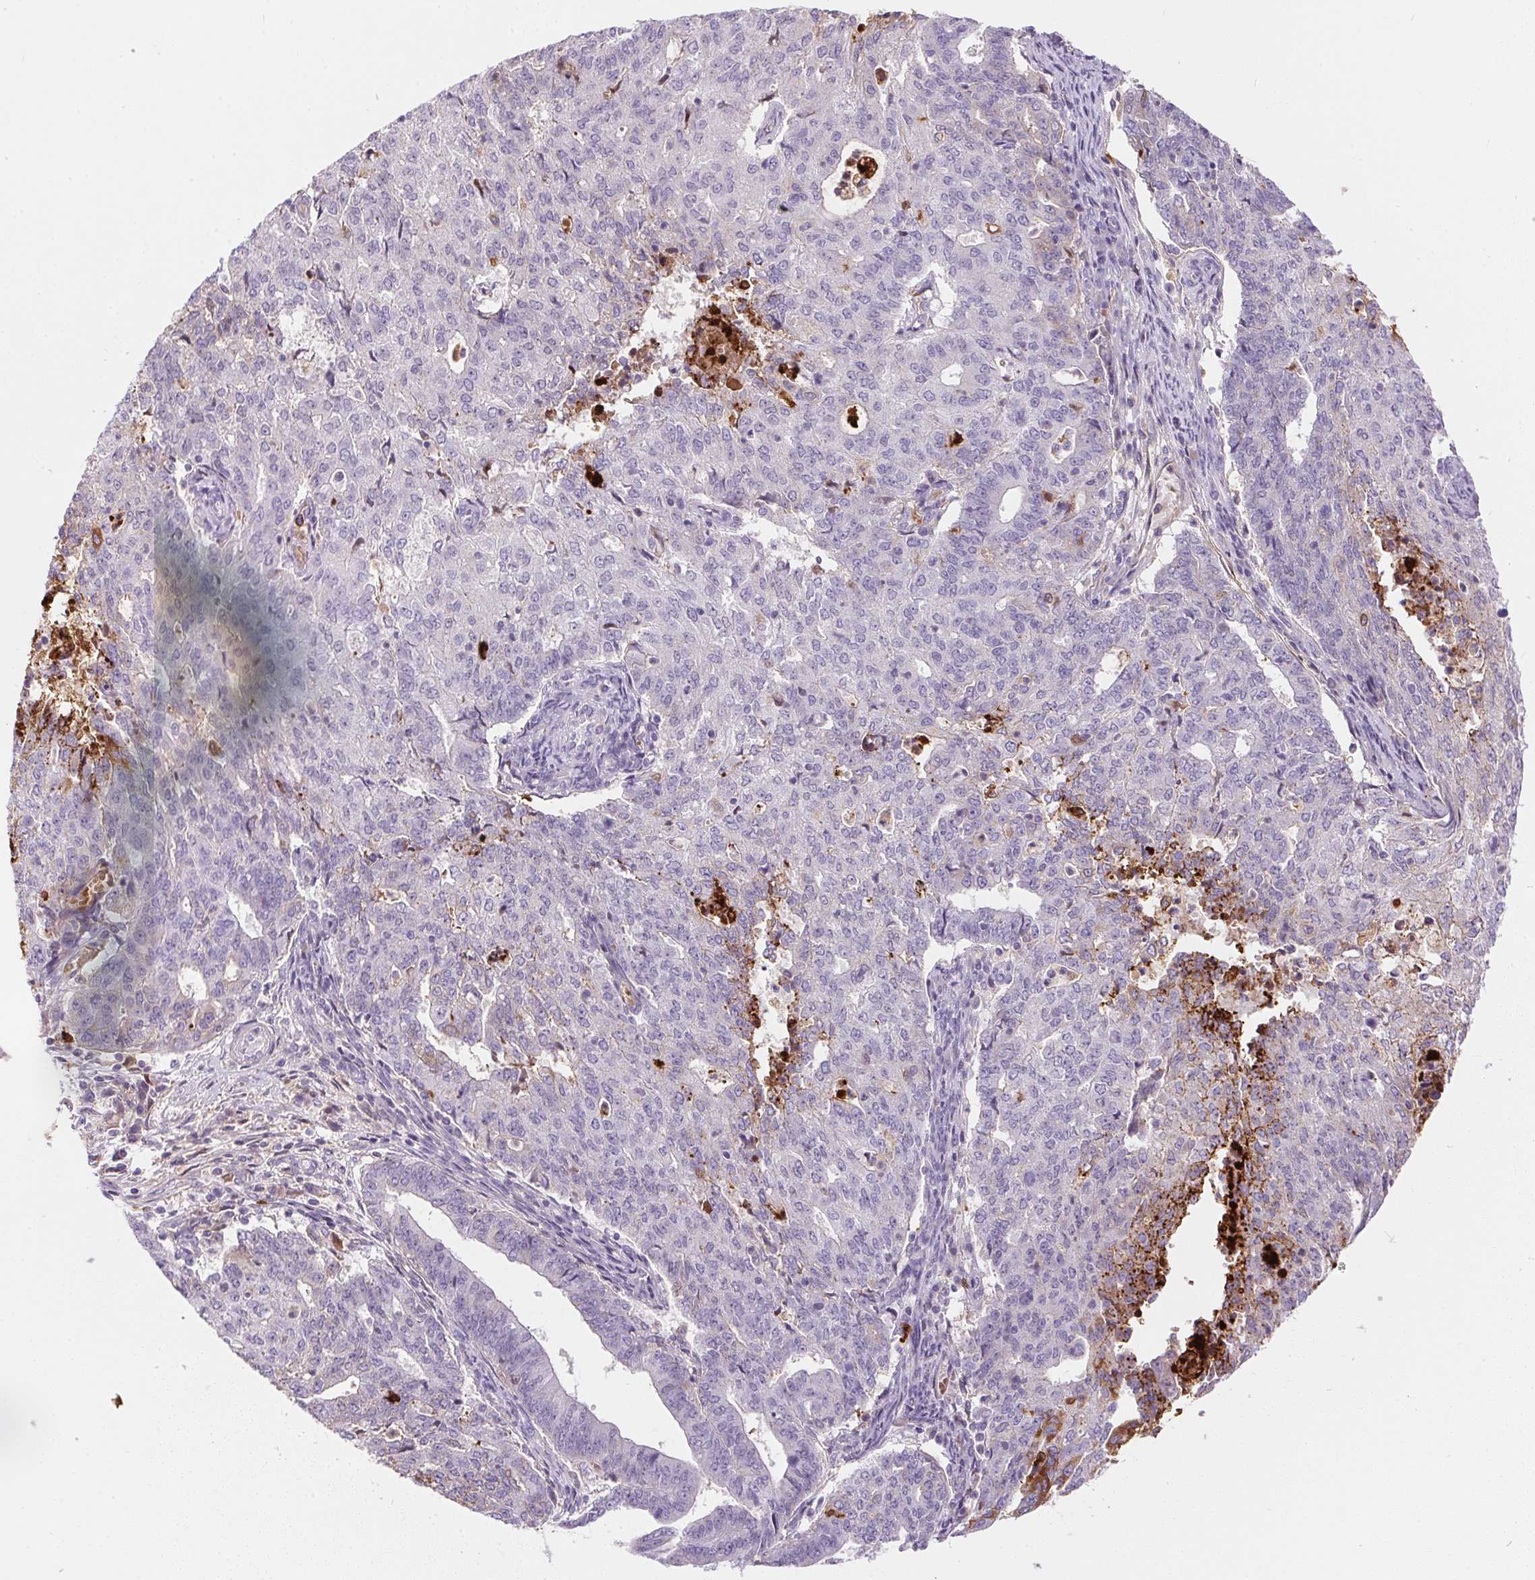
{"staining": {"intensity": "negative", "quantity": "none", "location": "none"}, "tissue": "endometrial cancer", "cell_type": "Tumor cells", "image_type": "cancer", "snomed": [{"axis": "morphology", "description": "Adenocarcinoma, NOS"}, {"axis": "topography", "description": "Endometrium"}], "caption": "Immunohistochemistry (IHC) micrograph of adenocarcinoma (endometrial) stained for a protein (brown), which demonstrates no expression in tumor cells. (DAB immunohistochemistry with hematoxylin counter stain).", "gene": "ORM1", "patient": {"sex": "female", "age": 82}}